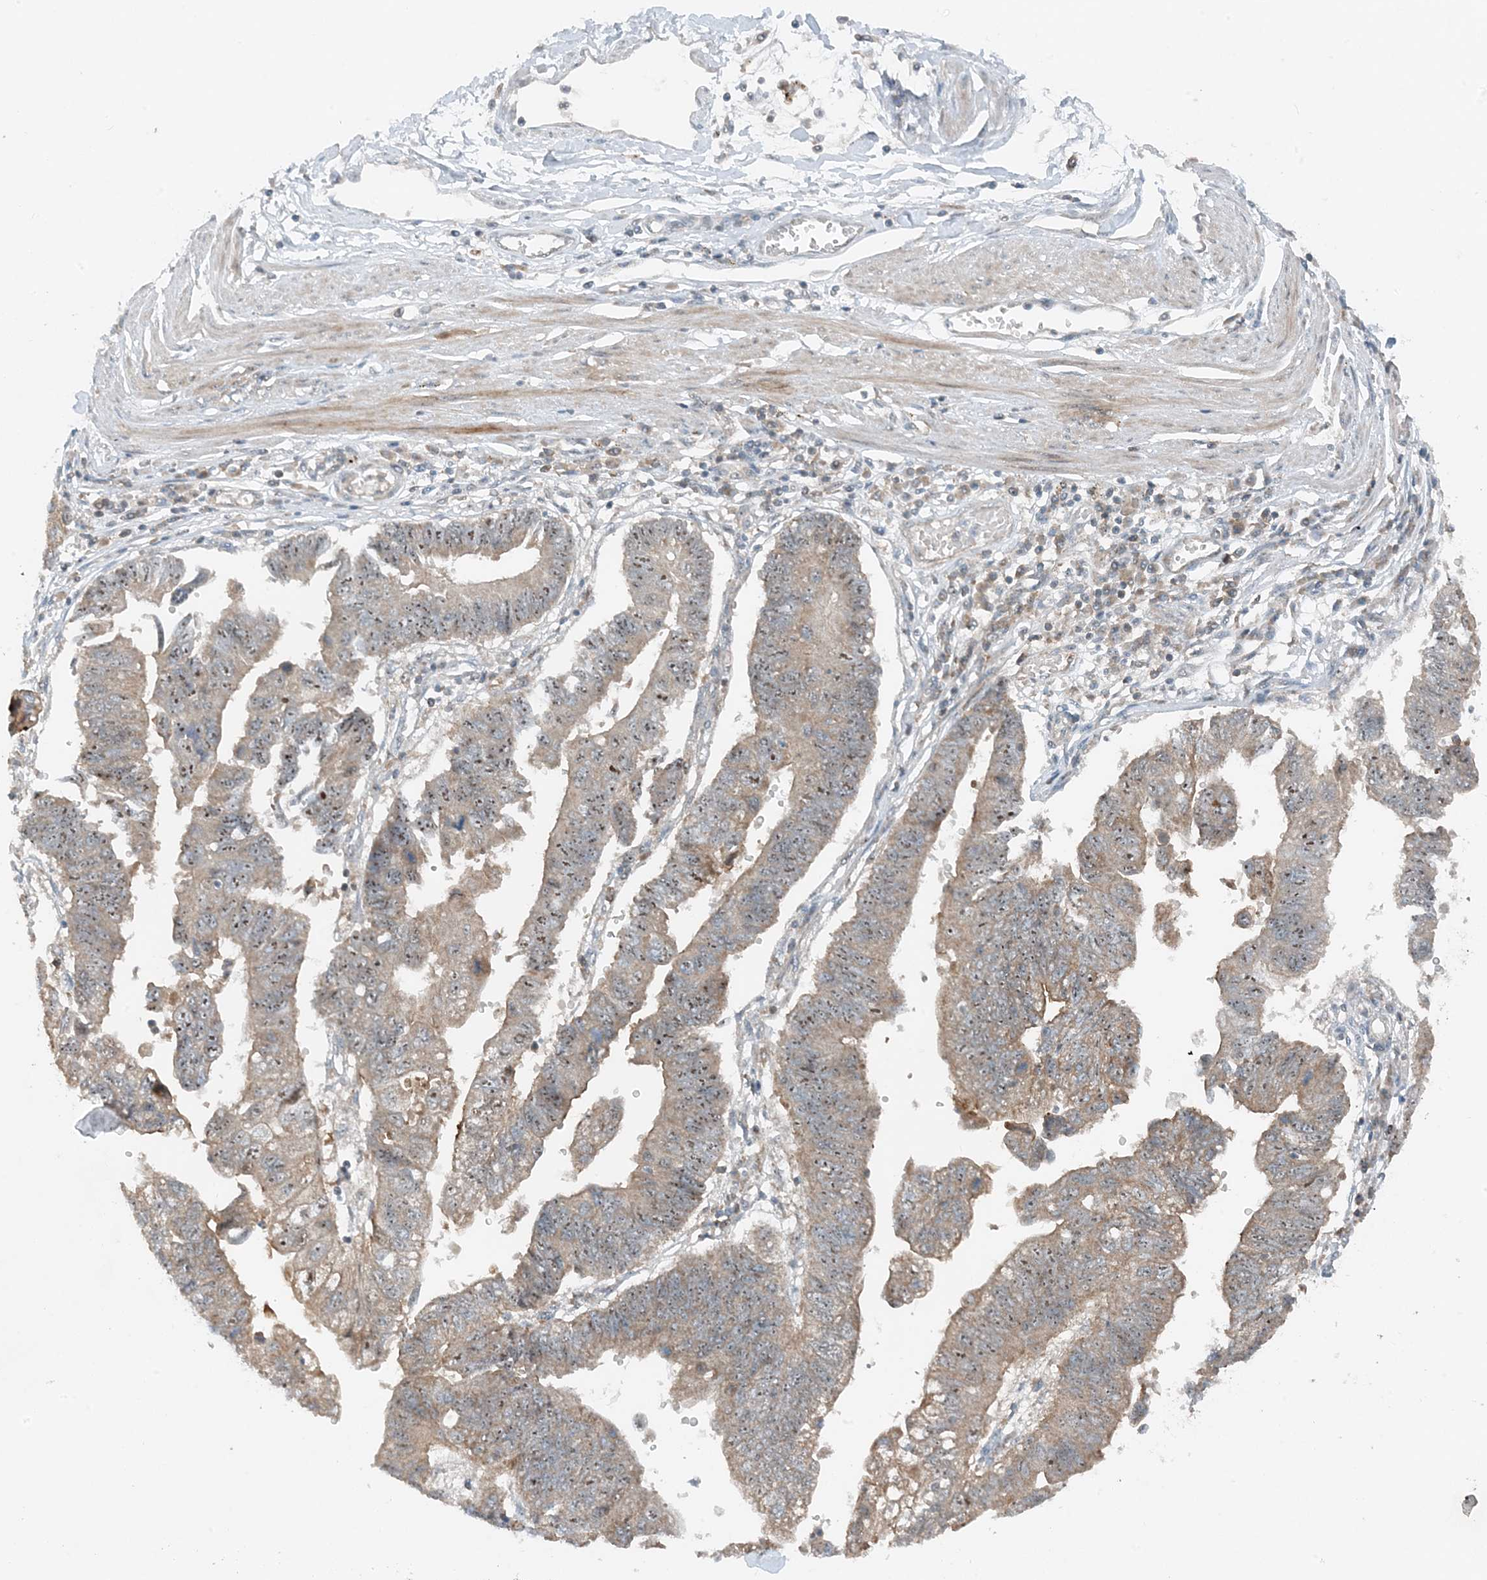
{"staining": {"intensity": "weak", "quantity": ">75%", "location": "cytoplasmic/membranous,nuclear"}, "tissue": "stomach cancer", "cell_type": "Tumor cells", "image_type": "cancer", "snomed": [{"axis": "morphology", "description": "Adenocarcinoma, NOS"}, {"axis": "topography", "description": "Stomach"}], "caption": "Immunohistochemical staining of adenocarcinoma (stomach) demonstrates low levels of weak cytoplasmic/membranous and nuclear positivity in approximately >75% of tumor cells.", "gene": "MITD1", "patient": {"sex": "male", "age": 59}}